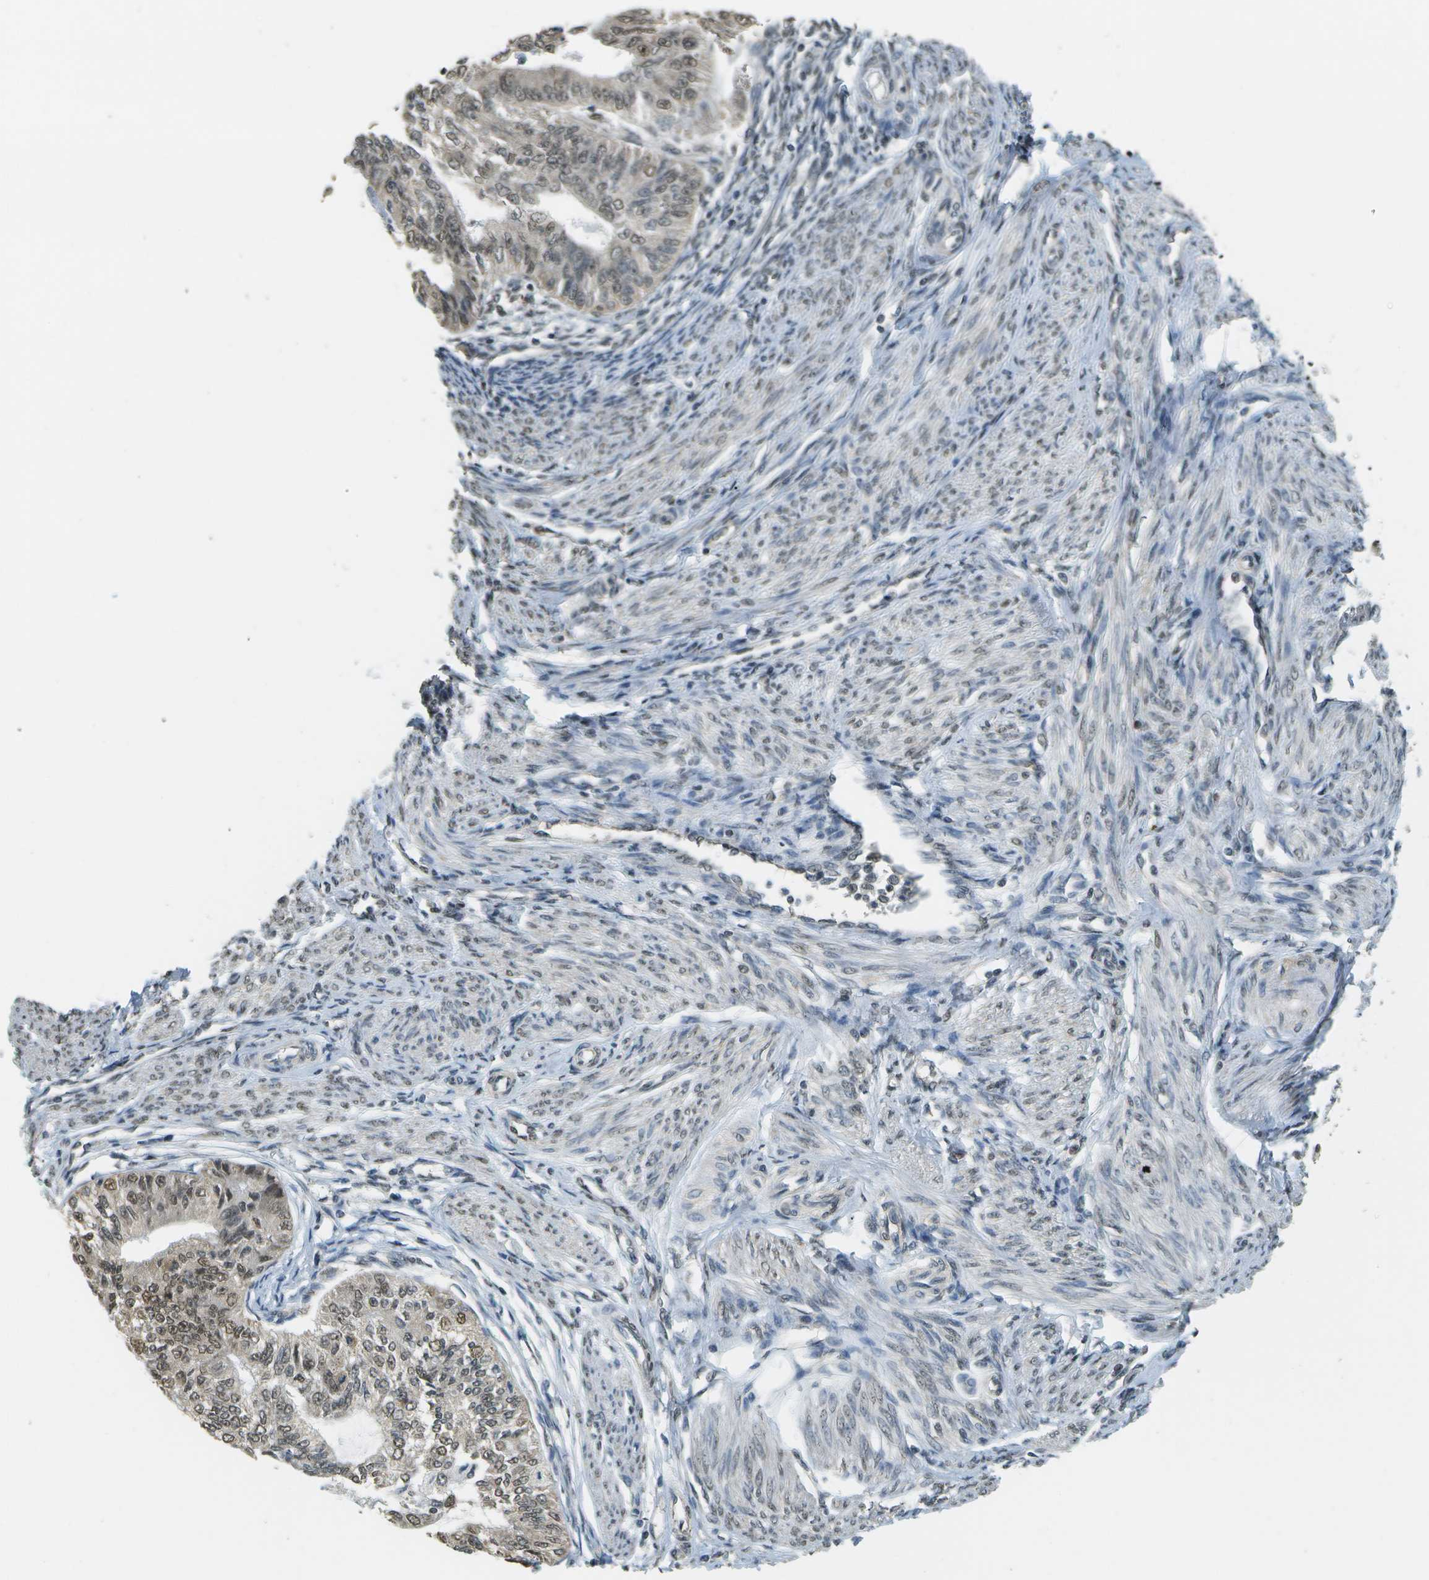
{"staining": {"intensity": "weak", "quantity": "25%-75%", "location": "nuclear"}, "tissue": "endometrial cancer", "cell_type": "Tumor cells", "image_type": "cancer", "snomed": [{"axis": "morphology", "description": "Adenocarcinoma, NOS"}, {"axis": "topography", "description": "Endometrium"}], "caption": "Protein analysis of endometrial cancer tissue displays weak nuclear positivity in approximately 25%-75% of tumor cells.", "gene": "ABL2", "patient": {"sex": "female", "age": 32}}